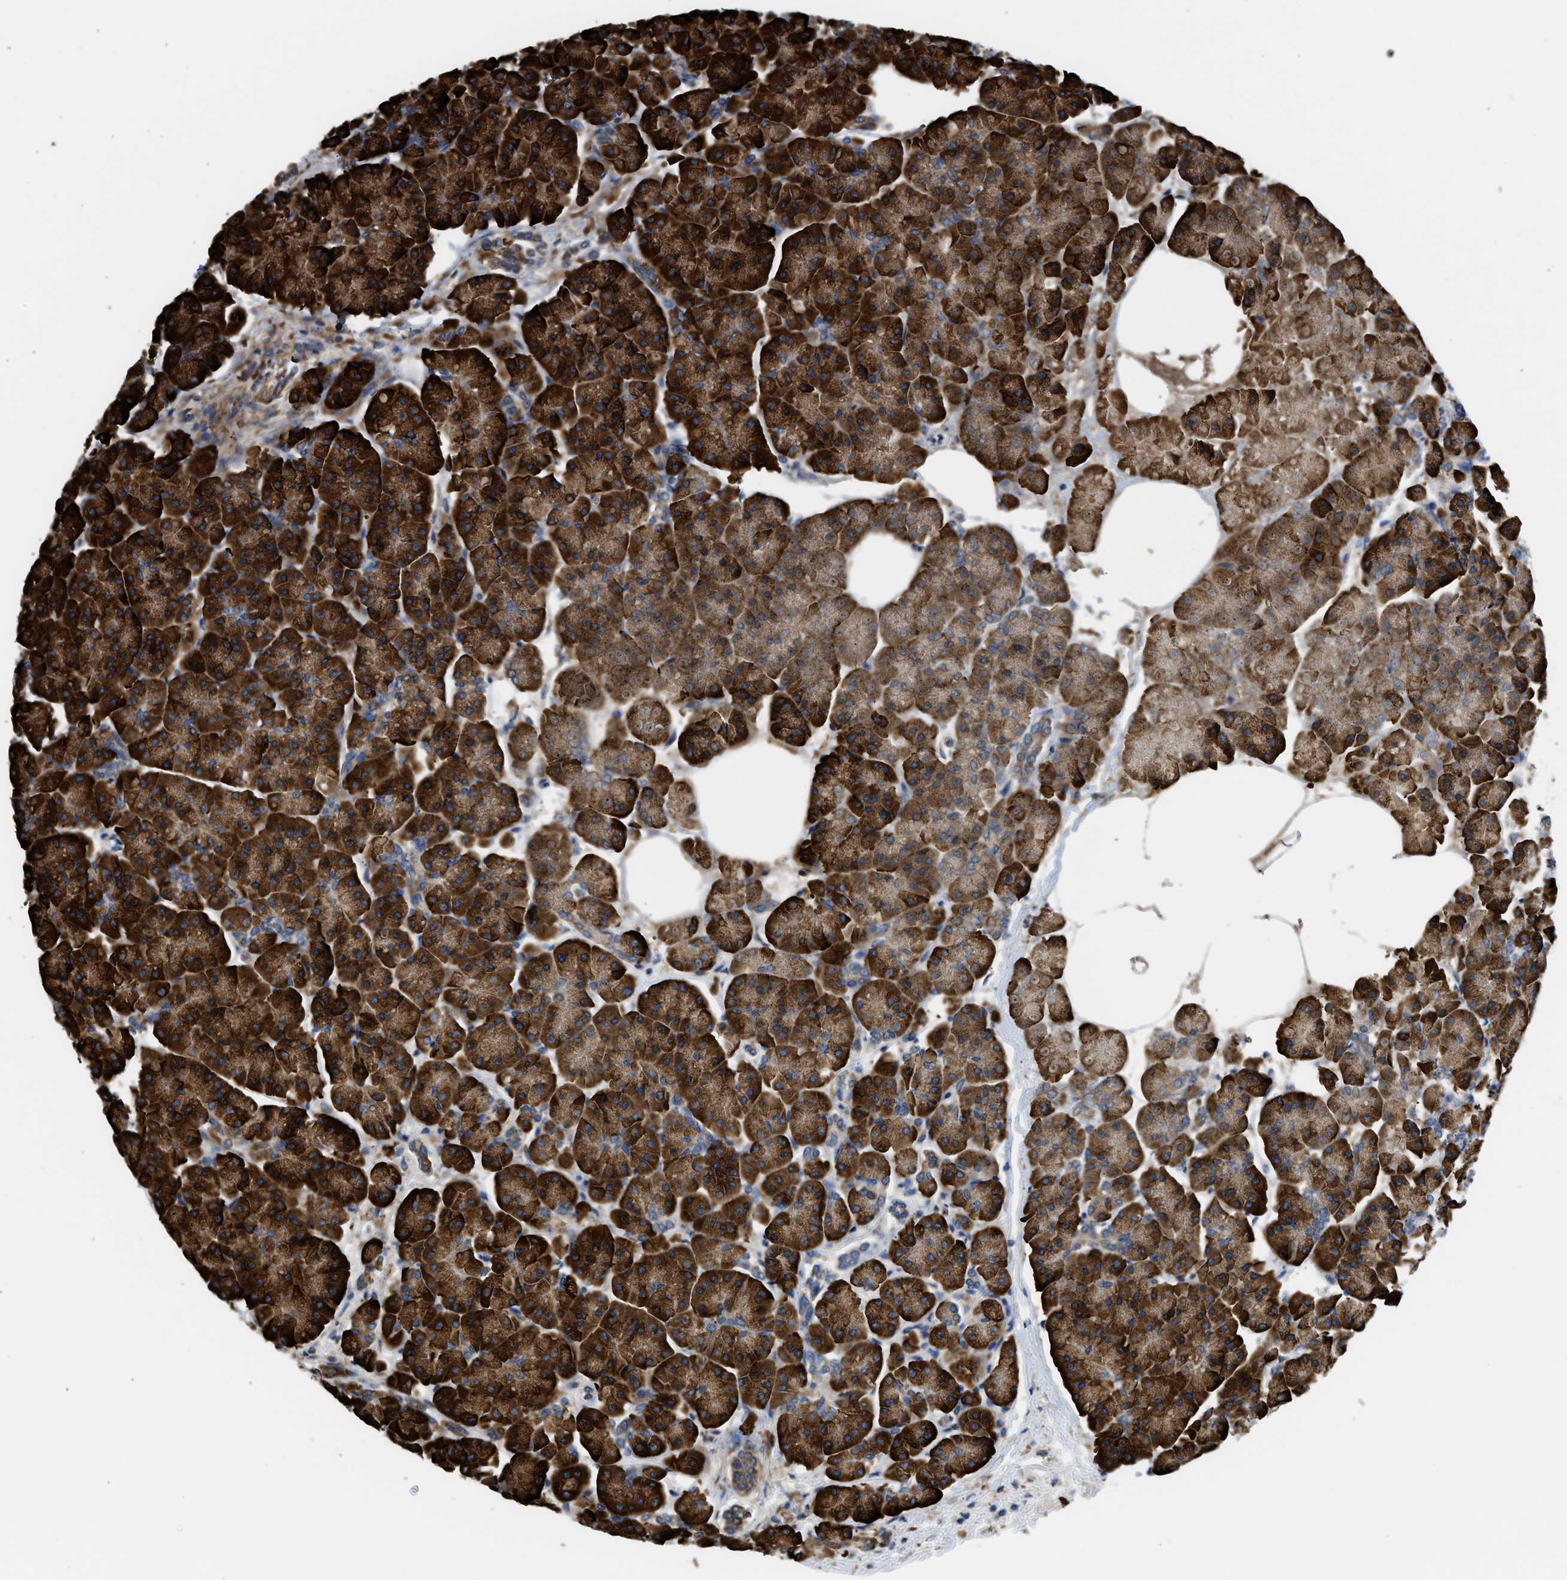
{"staining": {"intensity": "strong", "quantity": ">75%", "location": "cytoplasmic/membranous"}, "tissue": "pancreas", "cell_type": "Exocrine glandular cells", "image_type": "normal", "snomed": [{"axis": "morphology", "description": "Normal tissue, NOS"}, {"axis": "topography", "description": "Pancreas"}], "caption": "Immunohistochemical staining of unremarkable human pancreas demonstrates high levels of strong cytoplasmic/membranous staining in about >75% of exocrine glandular cells.", "gene": "CYCS", "patient": {"sex": "female", "age": 70}}